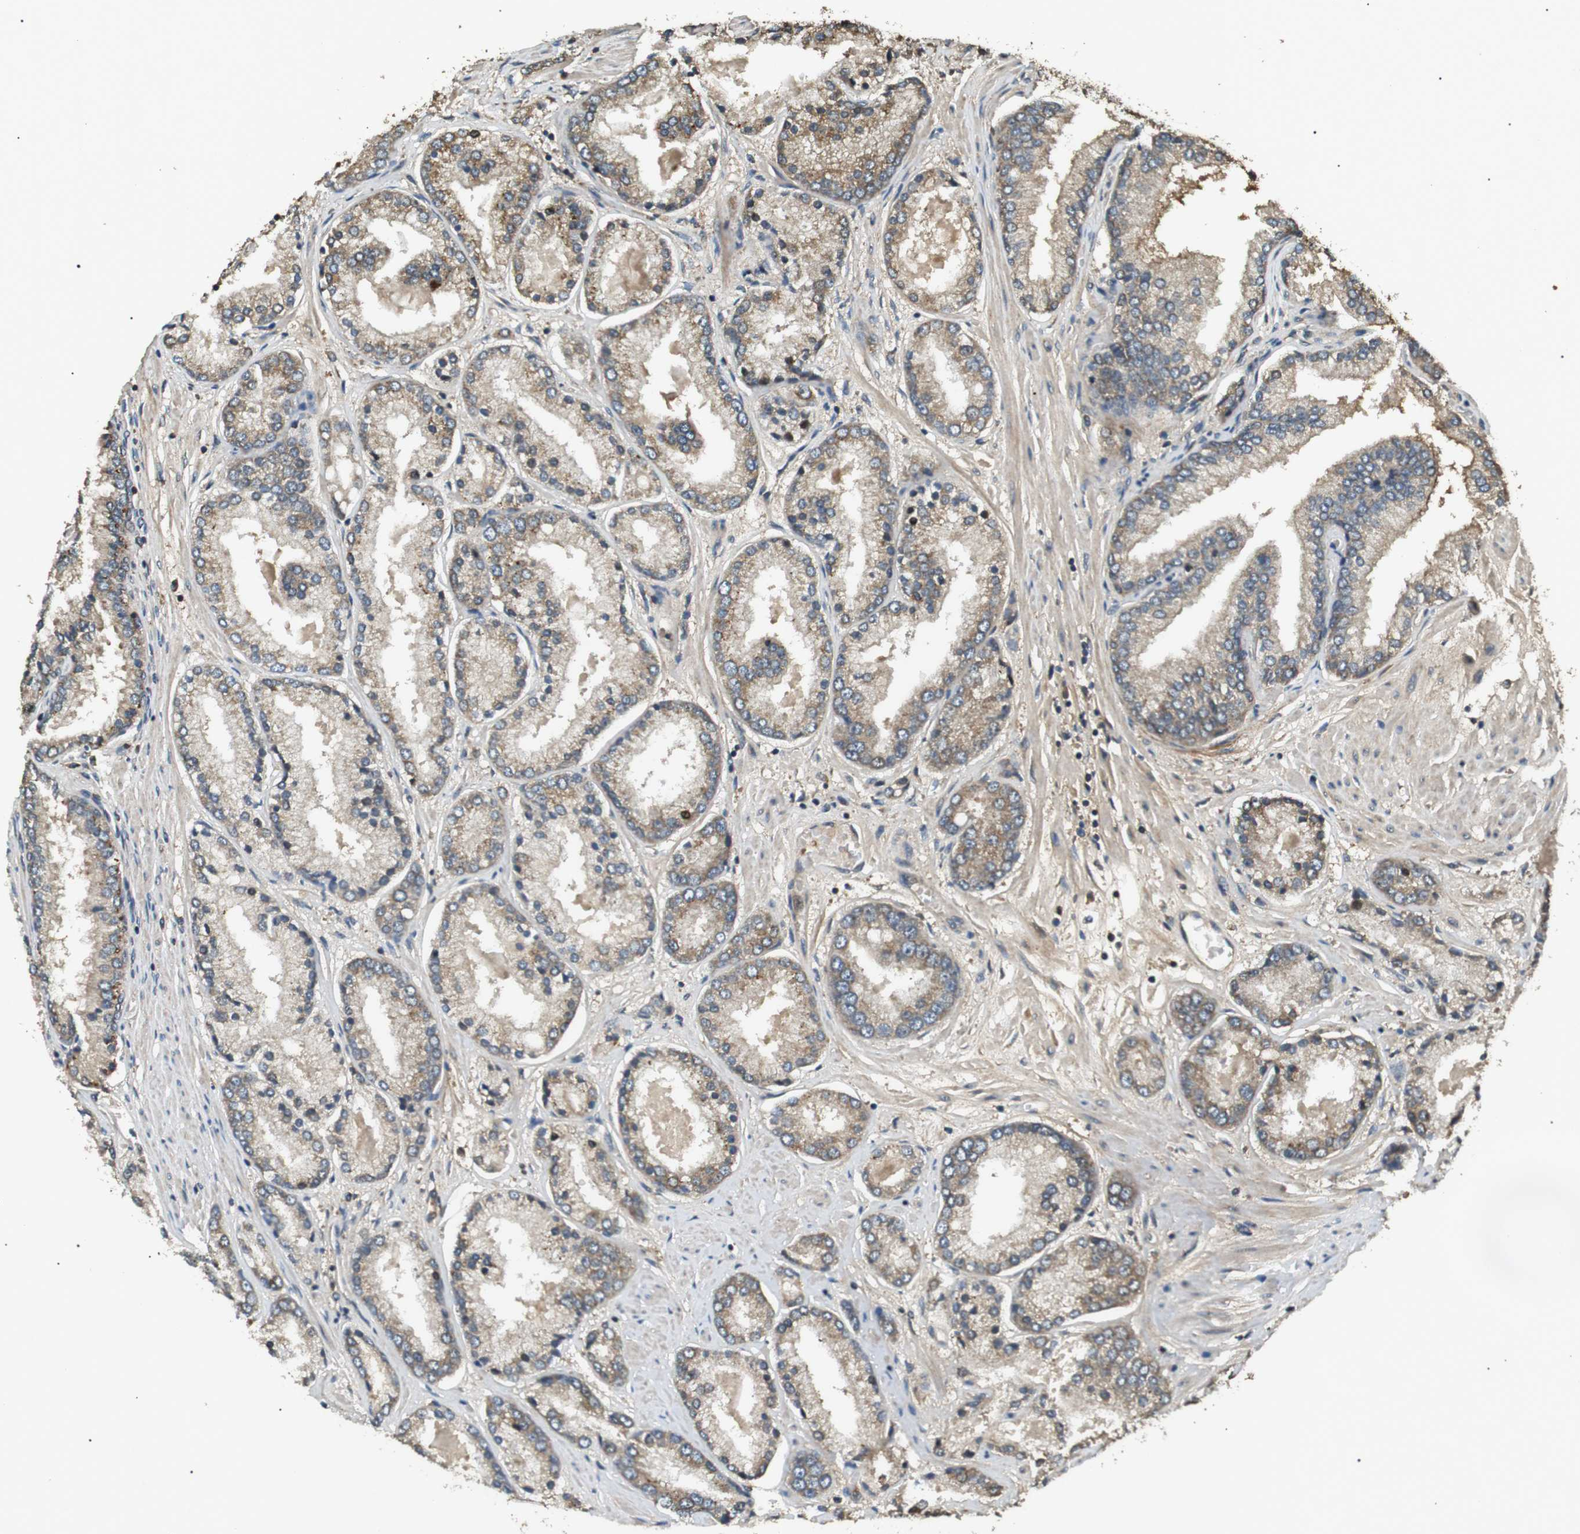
{"staining": {"intensity": "moderate", "quantity": ">75%", "location": "cytoplasmic/membranous"}, "tissue": "prostate cancer", "cell_type": "Tumor cells", "image_type": "cancer", "snomed": [{"axis": "morphology", "description": "Adenocarcinoma, High grade"}, {"axis": "topography", "description": "Prostate"}], "caption": "Prostate cancer stained with a protein marker shows moderate staining in tumor cells.", "gene": "TBC1D15", "patient": {"sex": "male", "age": 59}}